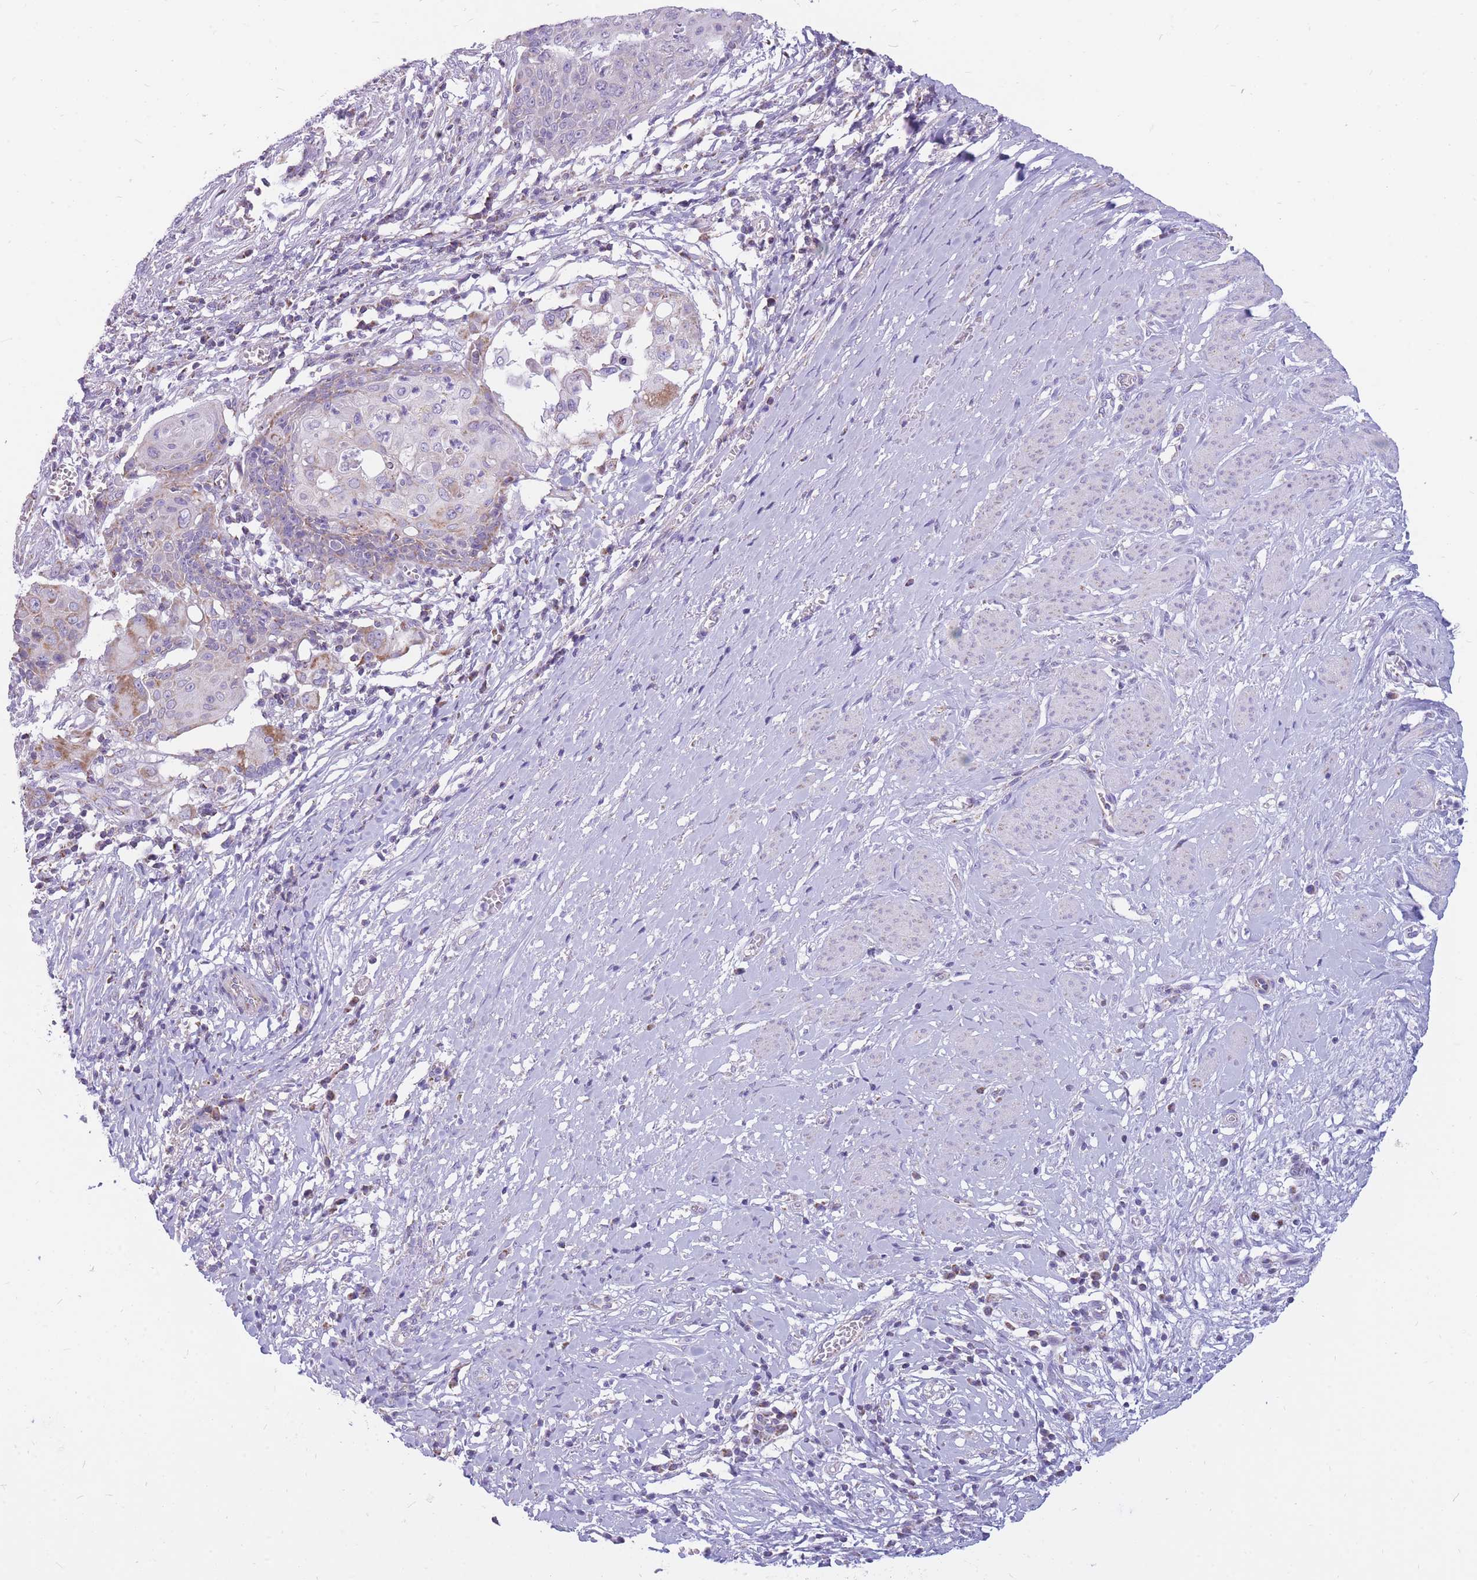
{"staining": {"intensity": "moderate", "quantity": "<25%", "location": "cytoplasmic/membranous"}, "tissue": "cervical cancer", "cell_type": "Tumor cells", "image_type": "cancer", "snomed": [{"axis": "morphology", "description": "Squamous cell carcinoma, NOS"}, {"axis": "topography", "description": "Cervix"}], "caption": "This image shows immunohistochemistry (IHC) staining of cervical cancer (squamous cell carcinoma), with low moderate cytoplasmic/membranous expression in approximately <25% of tumor cells.", "gene": "PCSK1", "patient": {"sex": "female", "age": 39}}